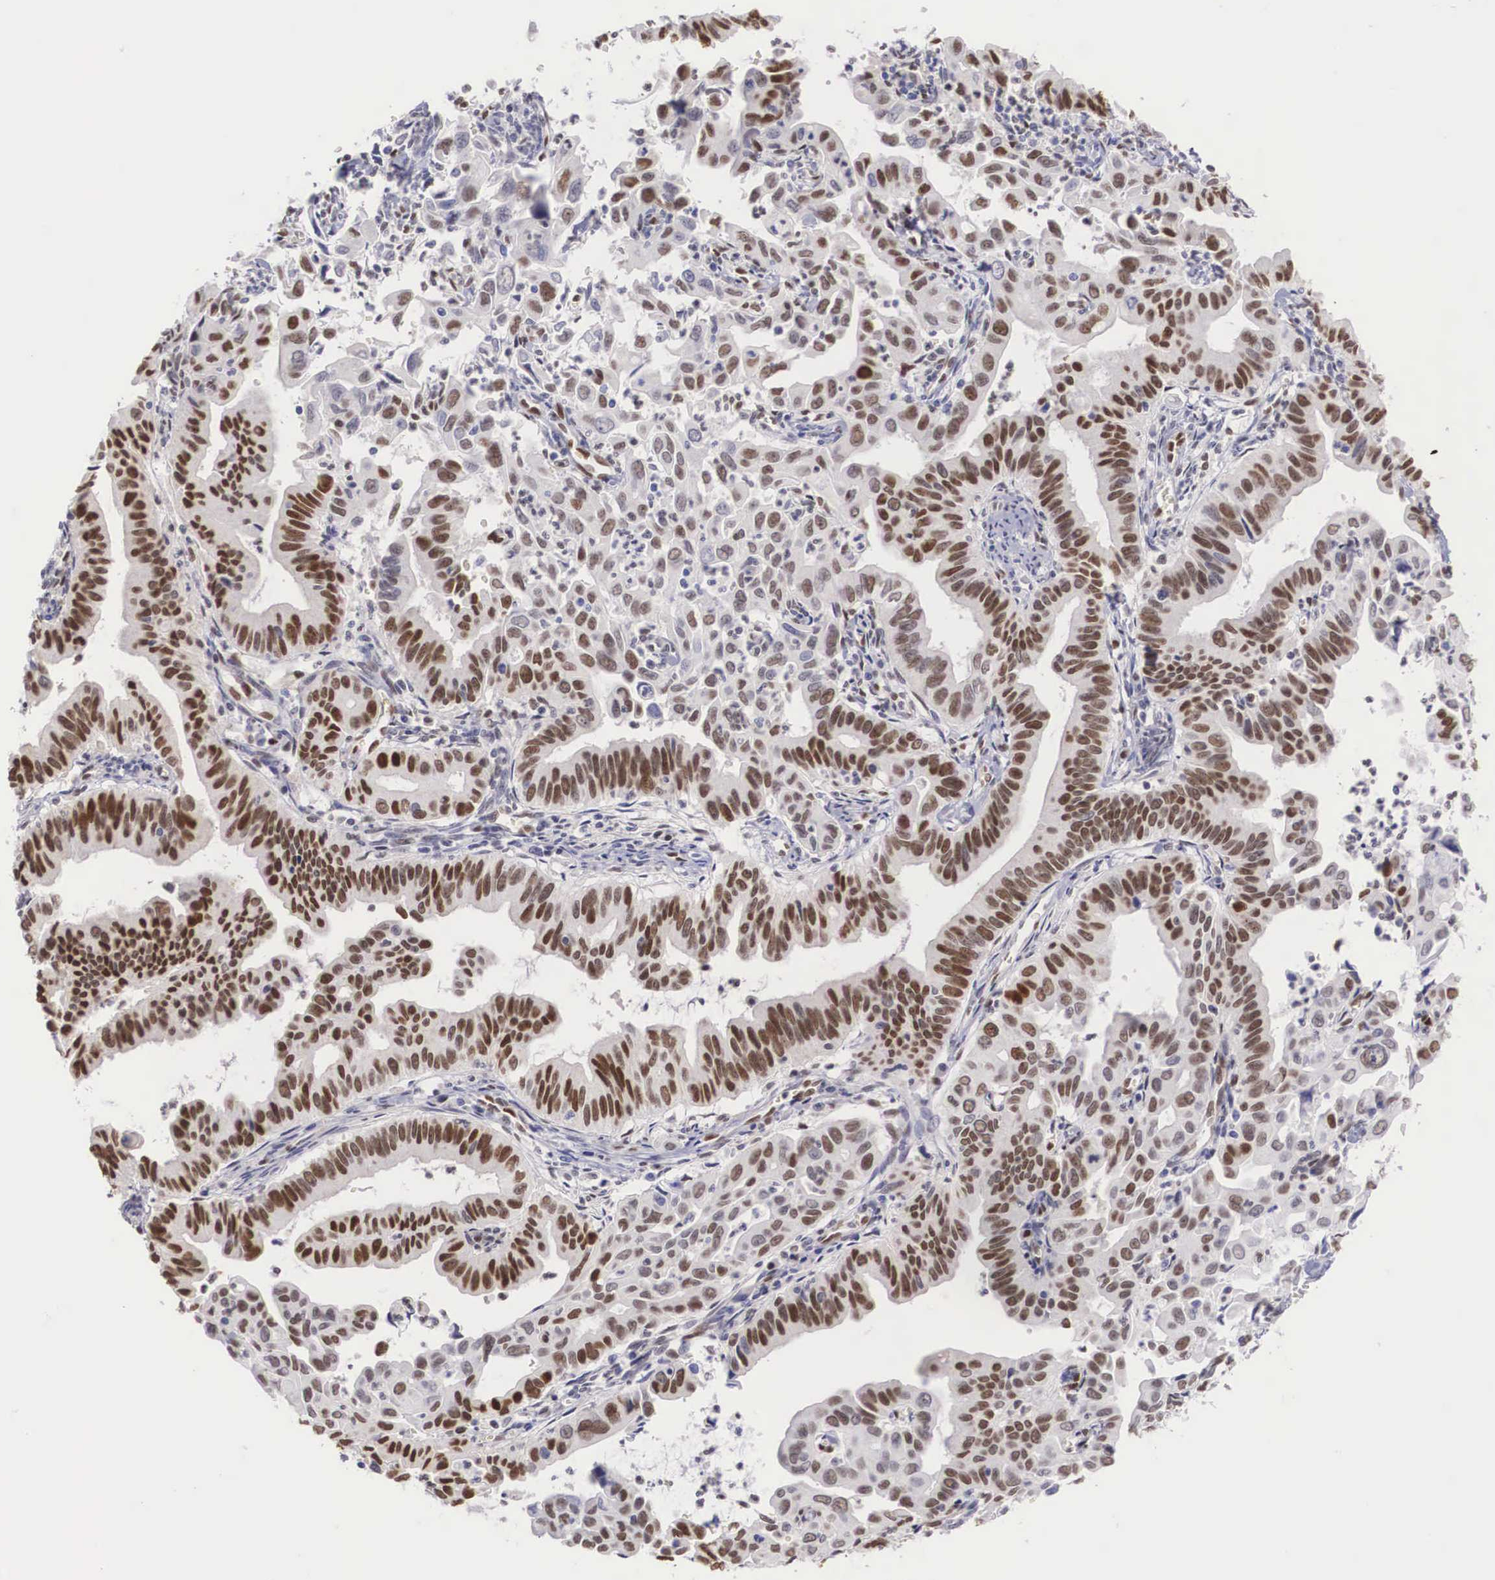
{"staining": {"intensity": "strong", "quantity": "25%-75%", "location": "nuclear"}, "tissue": "cervical cancer", "cell_type": "Tumor cells", "image_type": "cancer", "snomed": [{"axis": "morphology", "description": "Normal tissue, NOS"}, {"axis": "morphology", "description": "Adenocarcinoma, NOS"}, {"axis": "topography", "description": "Cervix"}], "caption": "IHC (DAB) staining of adenocarcinoma (cervical) exhibits strong nuclear protein staining in about 25%-75% of tumor cells.", "gene": "HMGN5", "patient": {"sex": "female", "age": 34}}